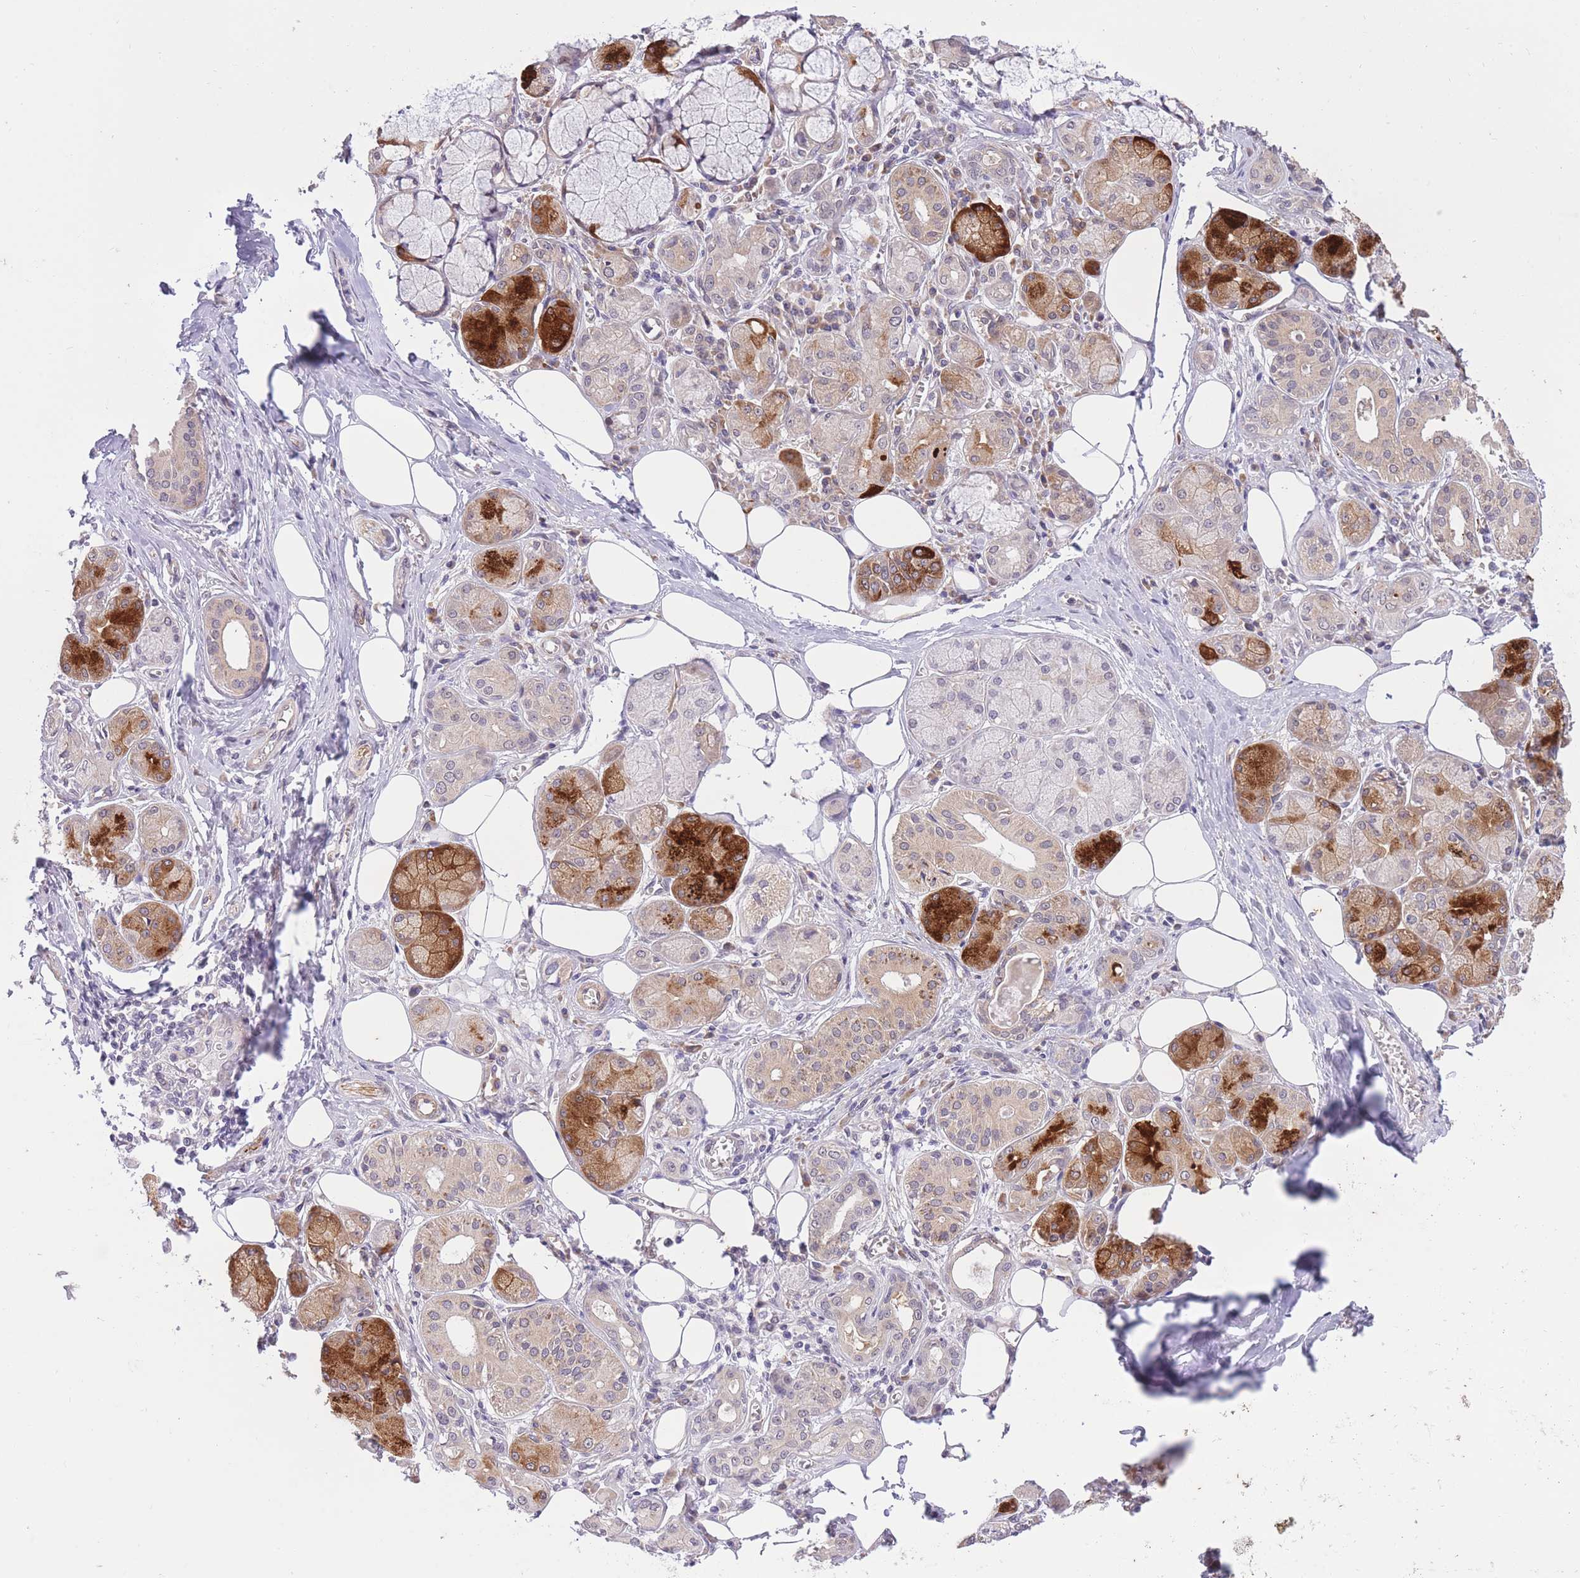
{"staining": {"intensity": "strong", "quantity": "<25%", "location": "cytoplasmic/membranous"}, "tissue": "salivary gland", "cell_type": "Glandular cells", "image_type": "normal", "snomed": [{"axis": "morphology", "description": "Normal tissue, NOS"}, {"axis": "topography", "description": "Salivary gland"}], "caption": "High-magnification brightfield microscopy of unremarkable salivary gland stained with DAB (3,3'-diaminobenzidine) (brown) and counterstained with hematoxylin (blue). glandular cells exhibit strong cytoplasmic/membranous staining is identified in about<25% of cells.", "gene": "ELOA2", "patient": {"sex": "male", "age": 74}}